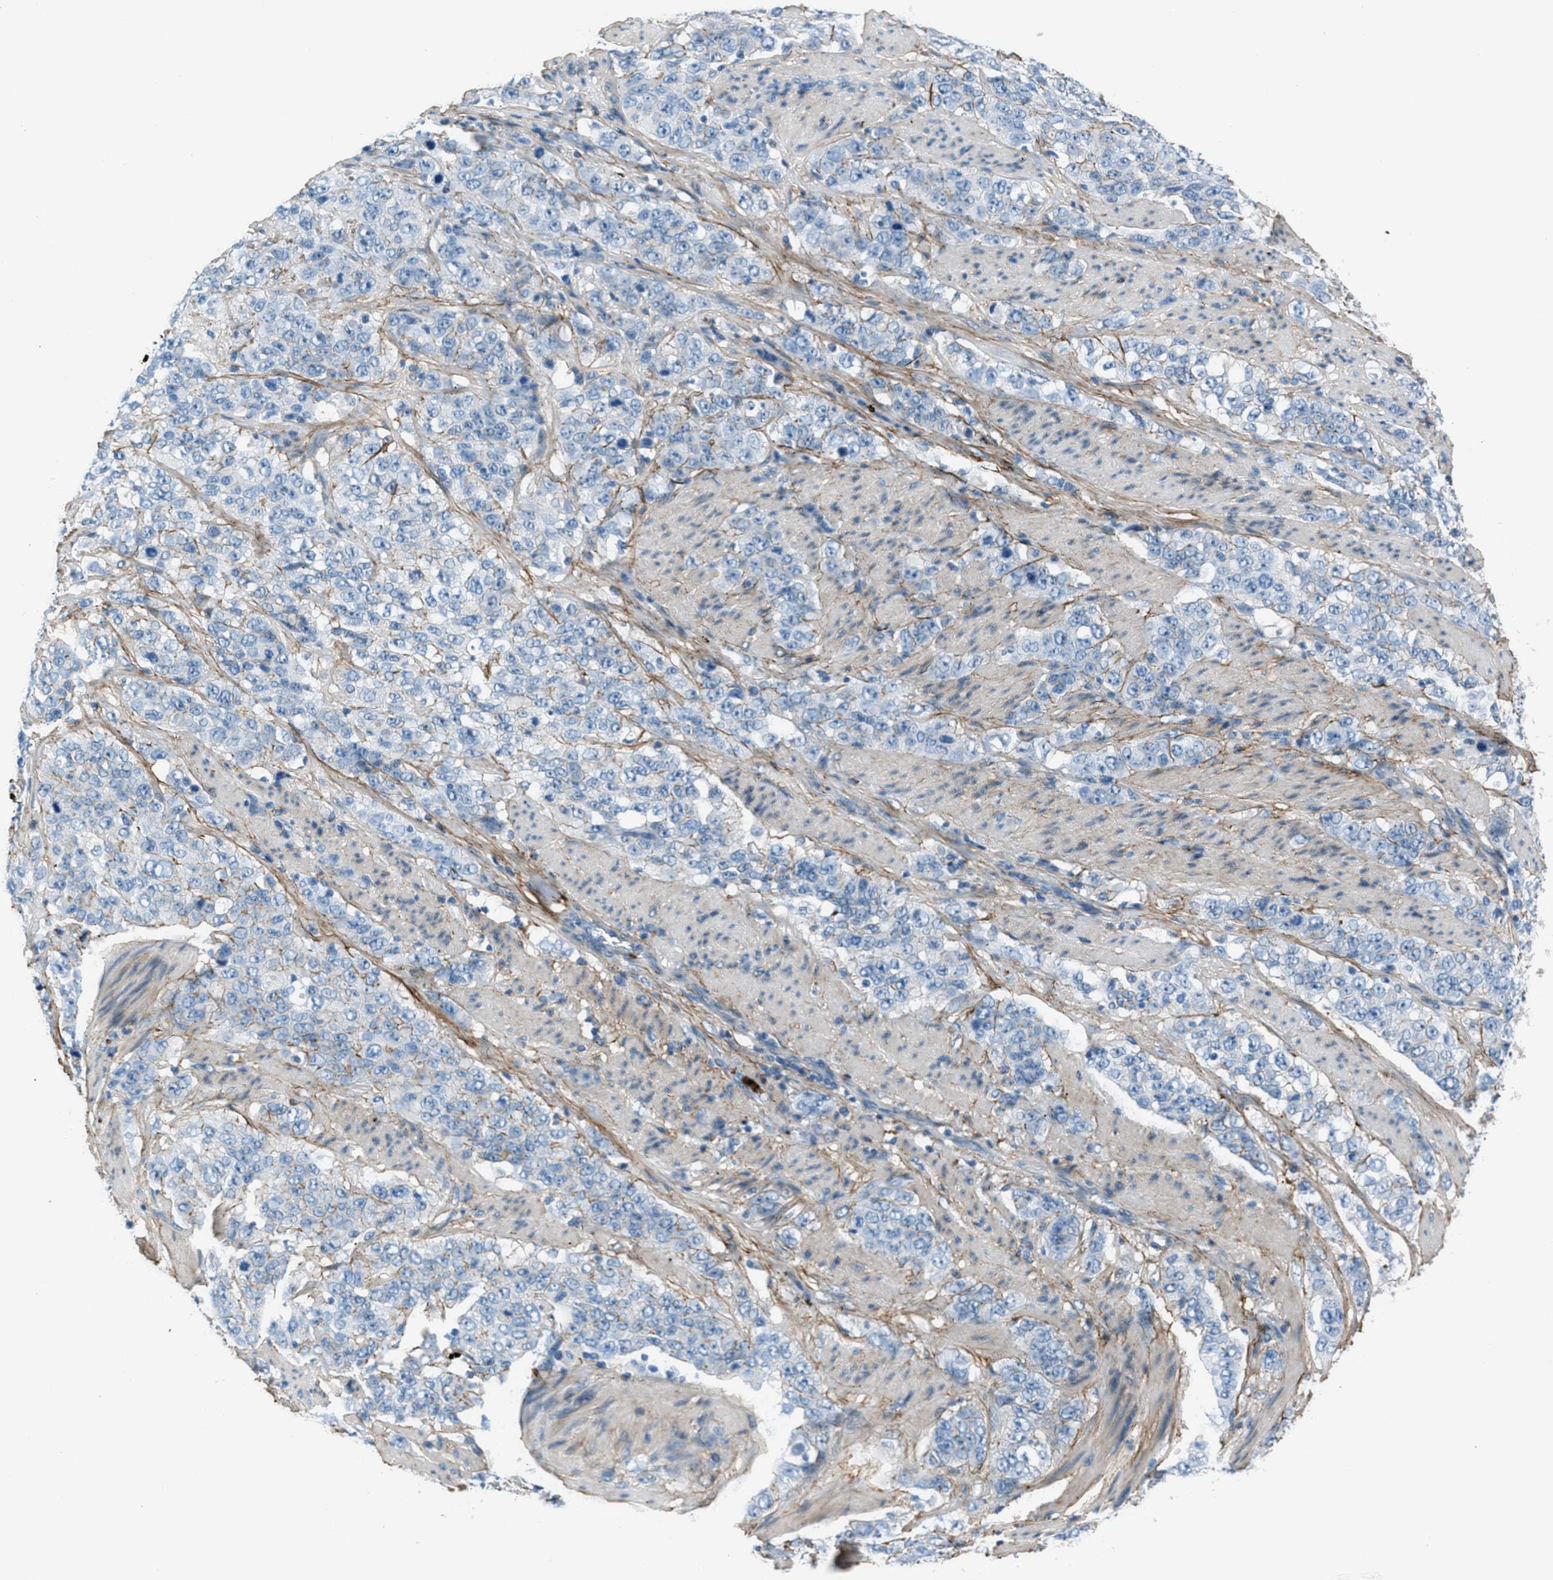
{"staining": {"intensity": "negative", "quantity": "none", "location": "none"}, "tissue": "stomach cancer", "cell_type": "Tumor cells", "image_type": "cancer", "snomed": [{"axis": "morphology", "description": "Adenocarcinoma, NOS"}, {"axis": "topography", "description": "Stomach"}], "caption": "DAB immunohistochemical staining of human stomach cancer displays no significant staining in tumor cells.", "gene": "FBN1", "patient": {"sex": "male", "age": 48}}